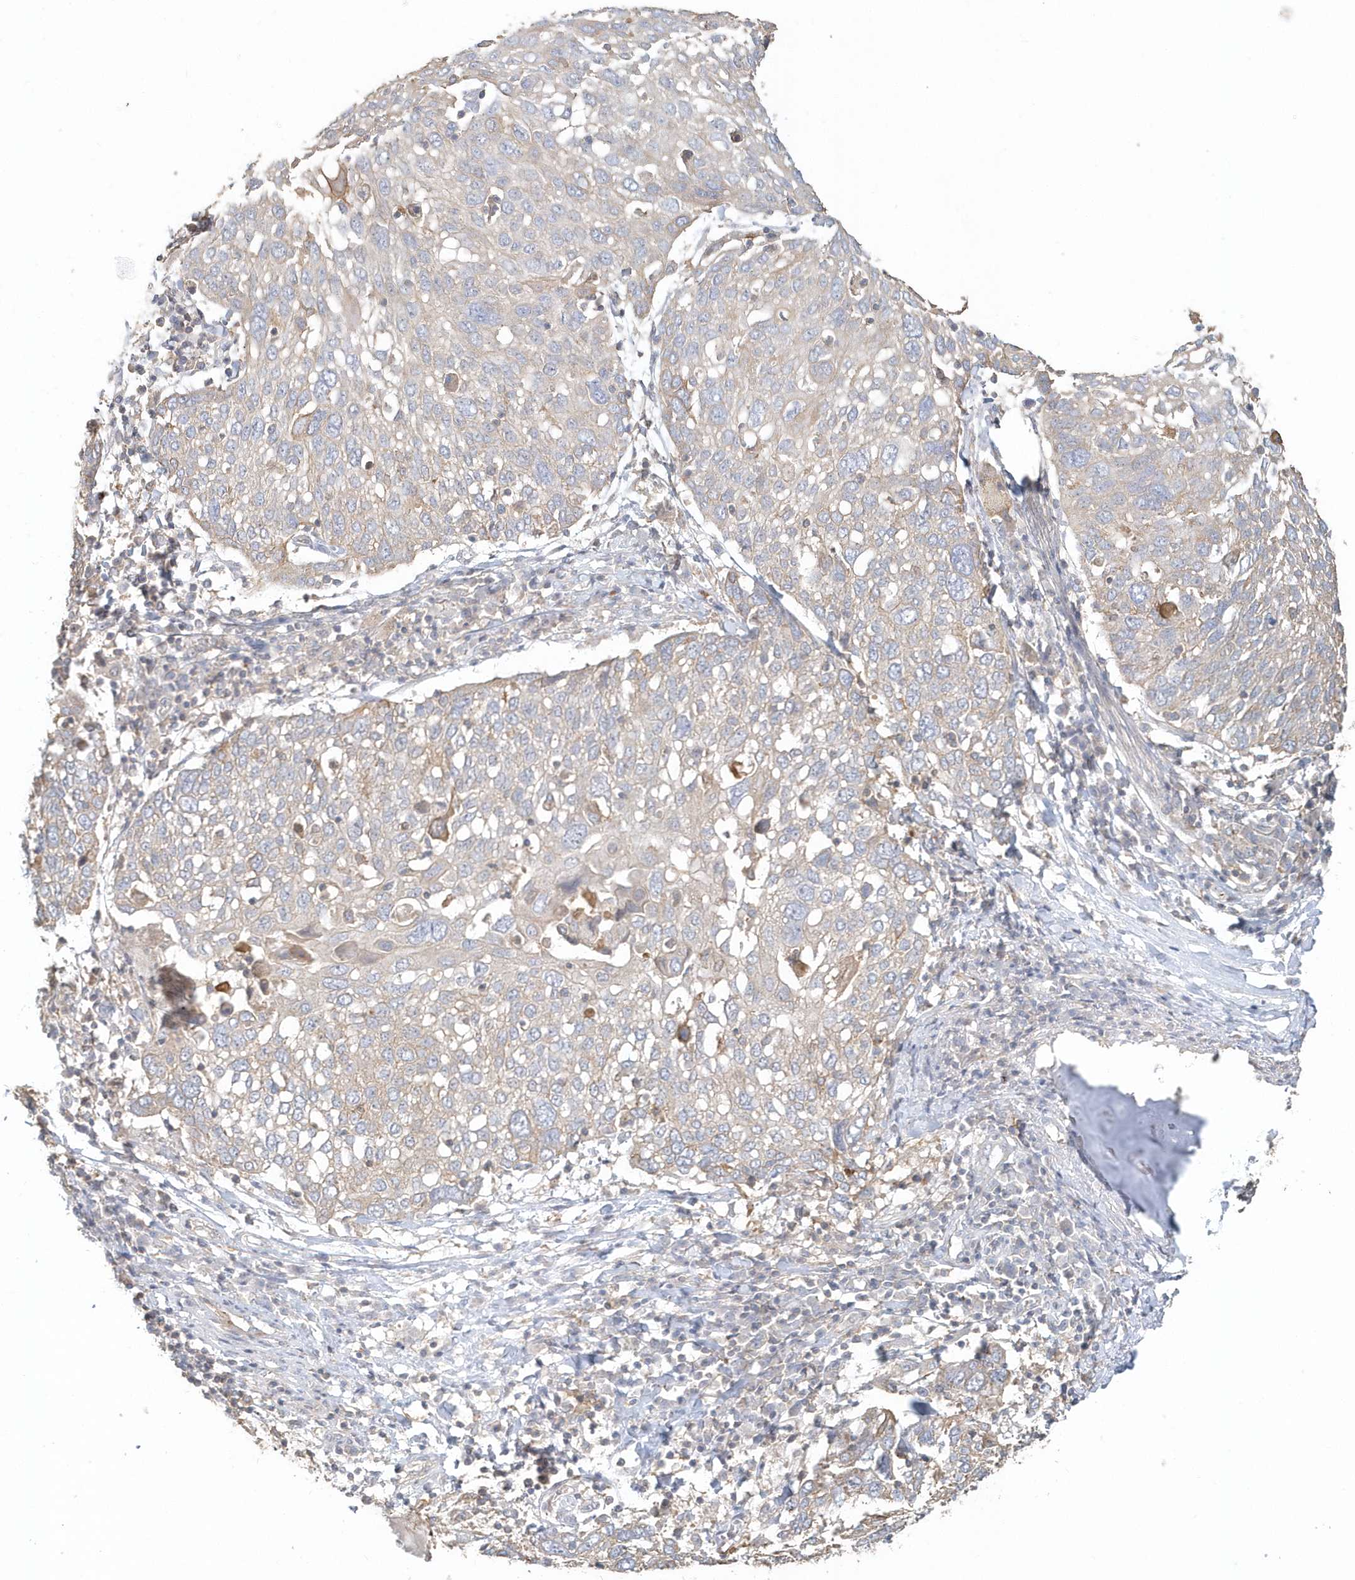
{"staining": {"intensity": "weak", "quantity": "<25%", "location": "cytoplasmic/membranous"}, "tissue": "lung cancer", "cell_type": "Tumor cells", "image_type": "cancer", "snomed": [{"axis": "morphology", "description": "Squamous cell carcinoma, NOS"}, {"axis": "topography", "description": "Lung"}], "caption": "Tumor cells show no significant positivity in lung squamous cell carcinoma.", "gene": "MMRN1", "patient": {"sex": "male", "age": 65}}